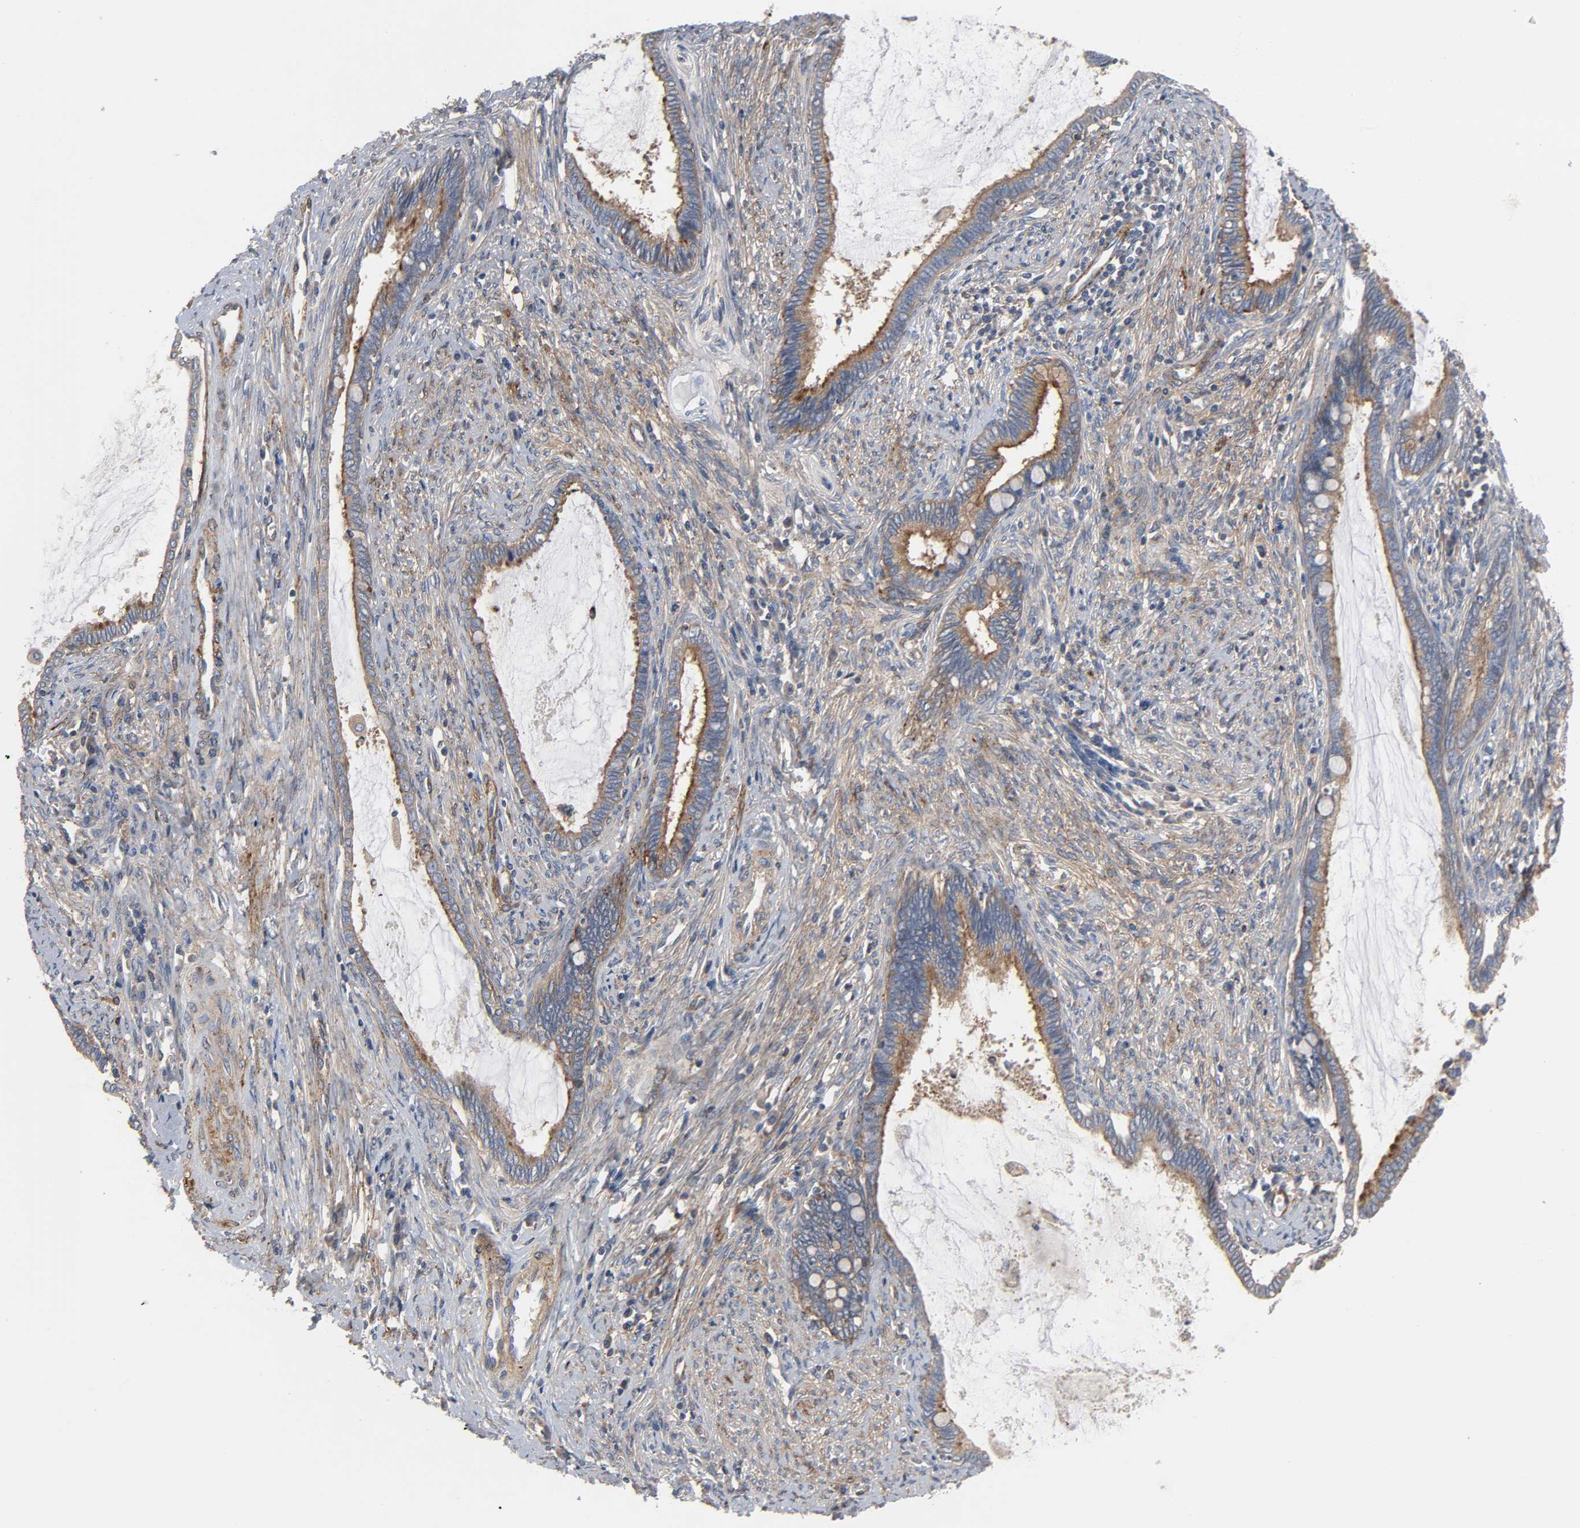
{"staining": {"intensity": "moderate", "quantity": ">75%", "location": "cytoplasmic/membranous"}, "tissue": "cervical cancer", "cell_type": "Tumor cells", "image_type": "cancer", "snomed": [{"axis": "morphology", "description": "Adenocarcinoma, NOS"}, {"axis": "topography", "description": "Cervix"}], "caption": "Immunohistochemistry histopathology image of human cervical cancer stained for a protein (brown), which shows medium levels of moderate cytoplasmic/membranous positivity in about >75% of tumor cells.", "gene": "ARHGAP1", "patient": {"sex": "female", "age": 44}}